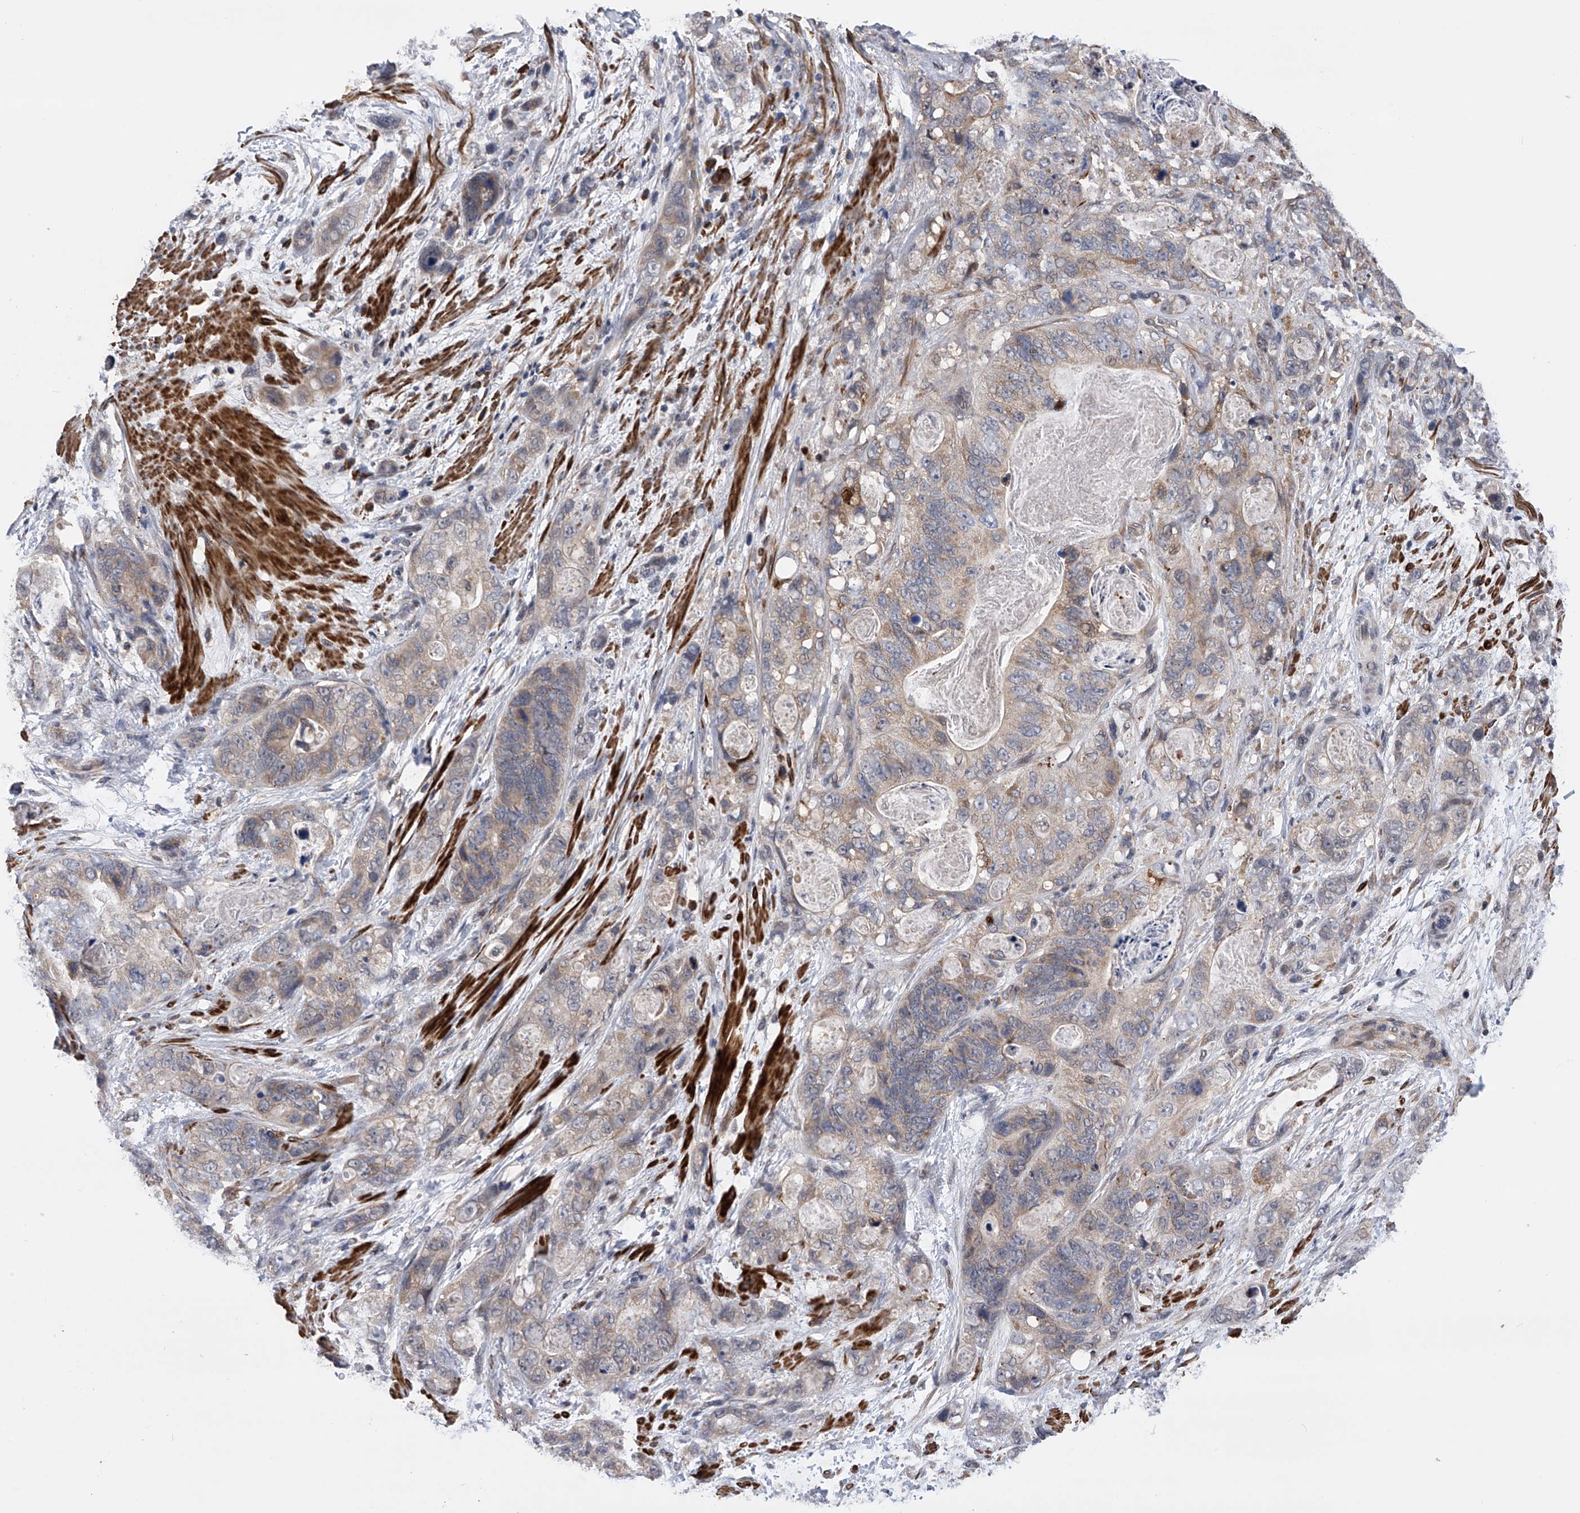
{"staining": {"intensity": "weak", "quantity": "25%-75%", "location": "cytoplasmic/membranous"}, "tissue": "stomach cancer", "cell_type": "Tumor cells", "image_type": "cancer", "snomed": [{"axis": "morphology", "description": "Normal tissue, NOS"}, {"axis": "morphology", "description": "Adenocarcinoma, NOS"}, {"axis": "topography", "description": "Stomach"}], "caption": "Immunohistochemistry histopathology image of neoplastic tissue: stomach cancer stained using immunohistochemistry displays low levels of weak protein expression localized specifically in the cytoplasmic/membranous of tumor cells, appearing as a cytoplasmic/membranous brown color.", "gene": "SPOCK1", "patient": {"sex": "female", "age": 89}}